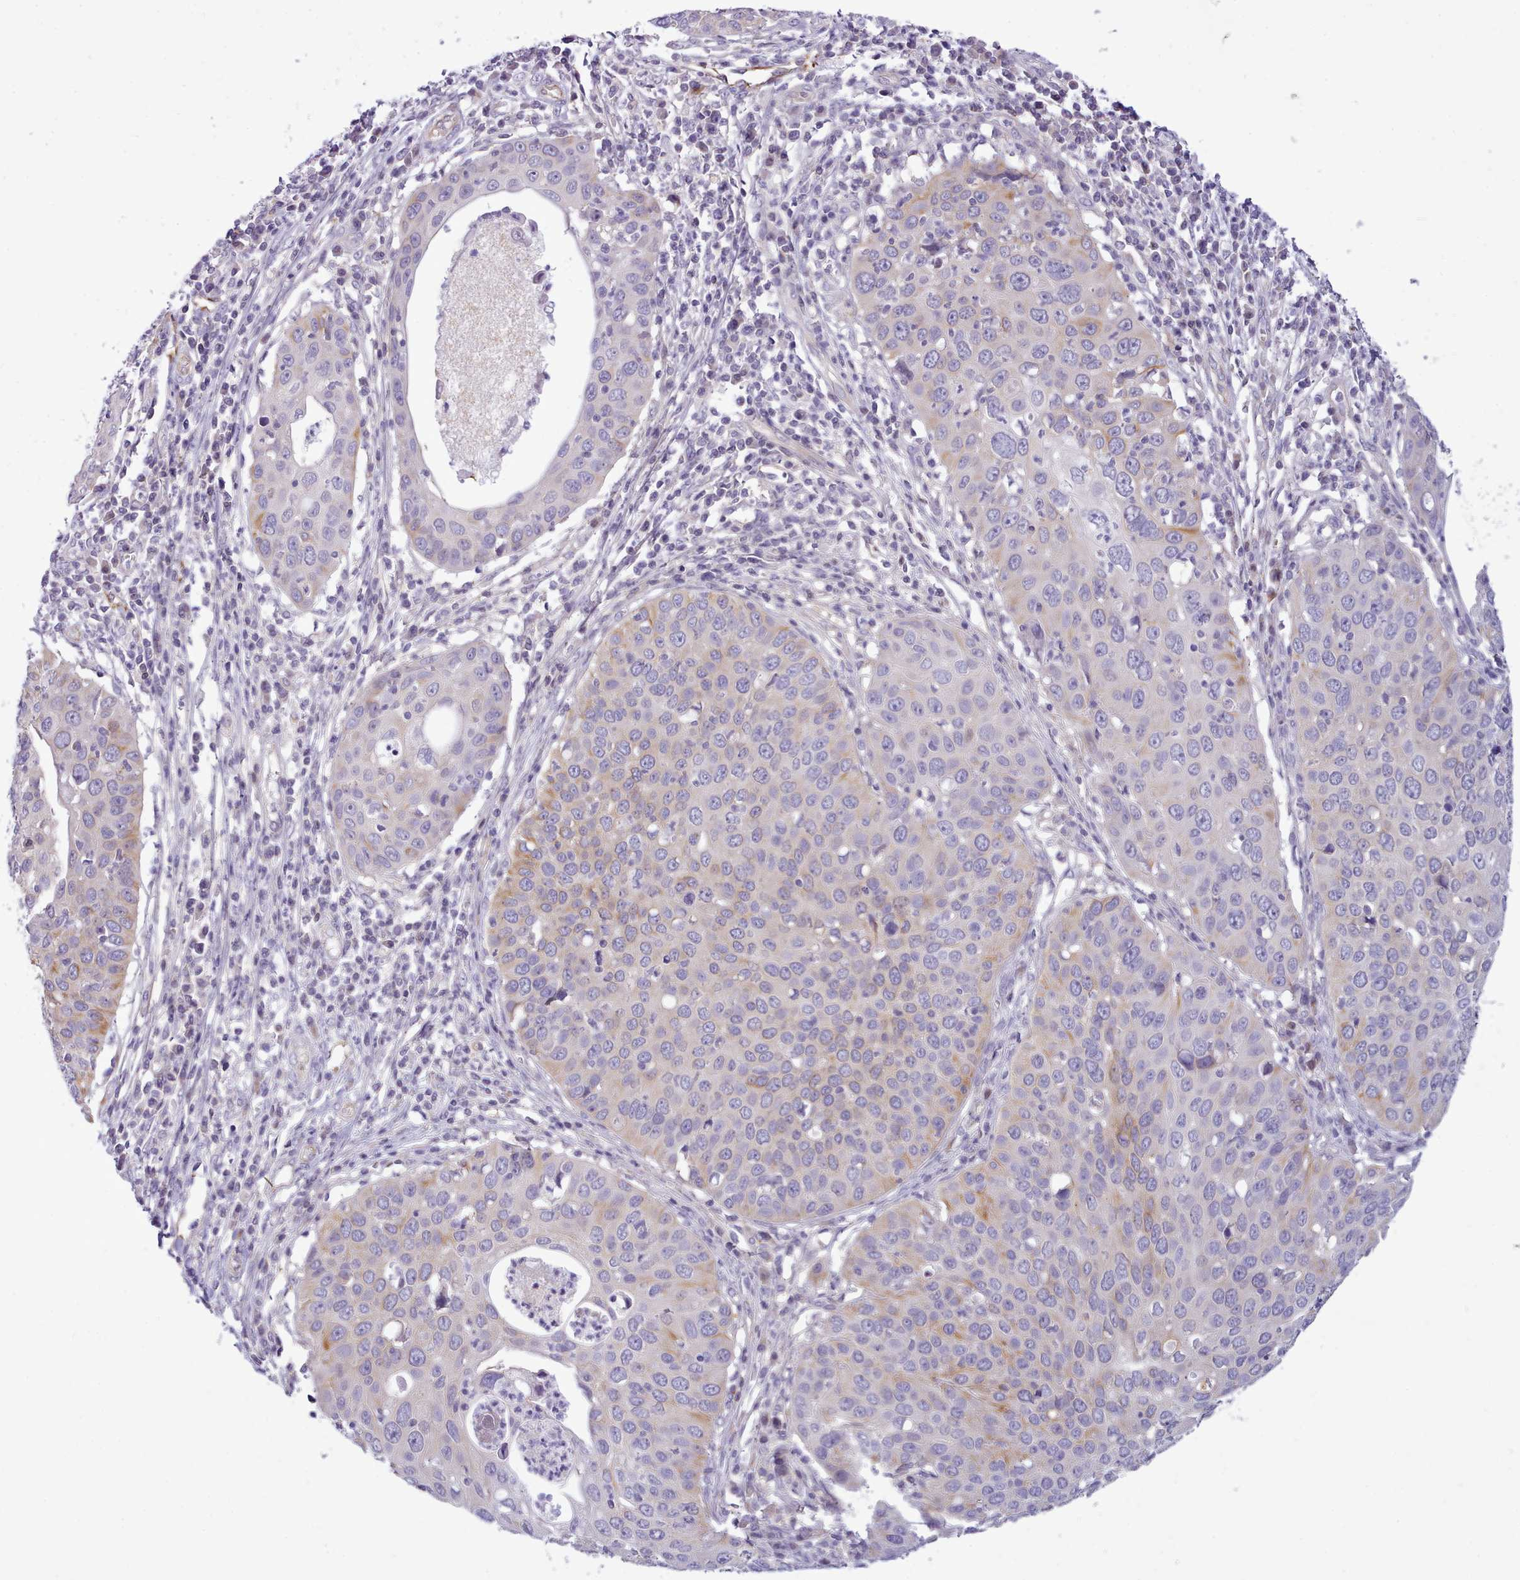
{"staining": {"intensity": "moderate", "quantity": "<25%", "location": "cytoplasmic/membranous"}, "tissue": "cervical cancer", "cell_type": "Tumor cells", "image_type": "cancer", "snomed": [{"axis": "morphology", "description": "Squamous cell carcinoma, NOS"}, {"axis": "topography", "description": "Cervix"}], "caption": "Human cervical cancer stained with a brown dye demonstrates moderate cytoplasmic/membranous positive staining in about <25% of tumor cells.", "gene": "CYP2A13", "patient": {"sex": "female", "age": 36}}